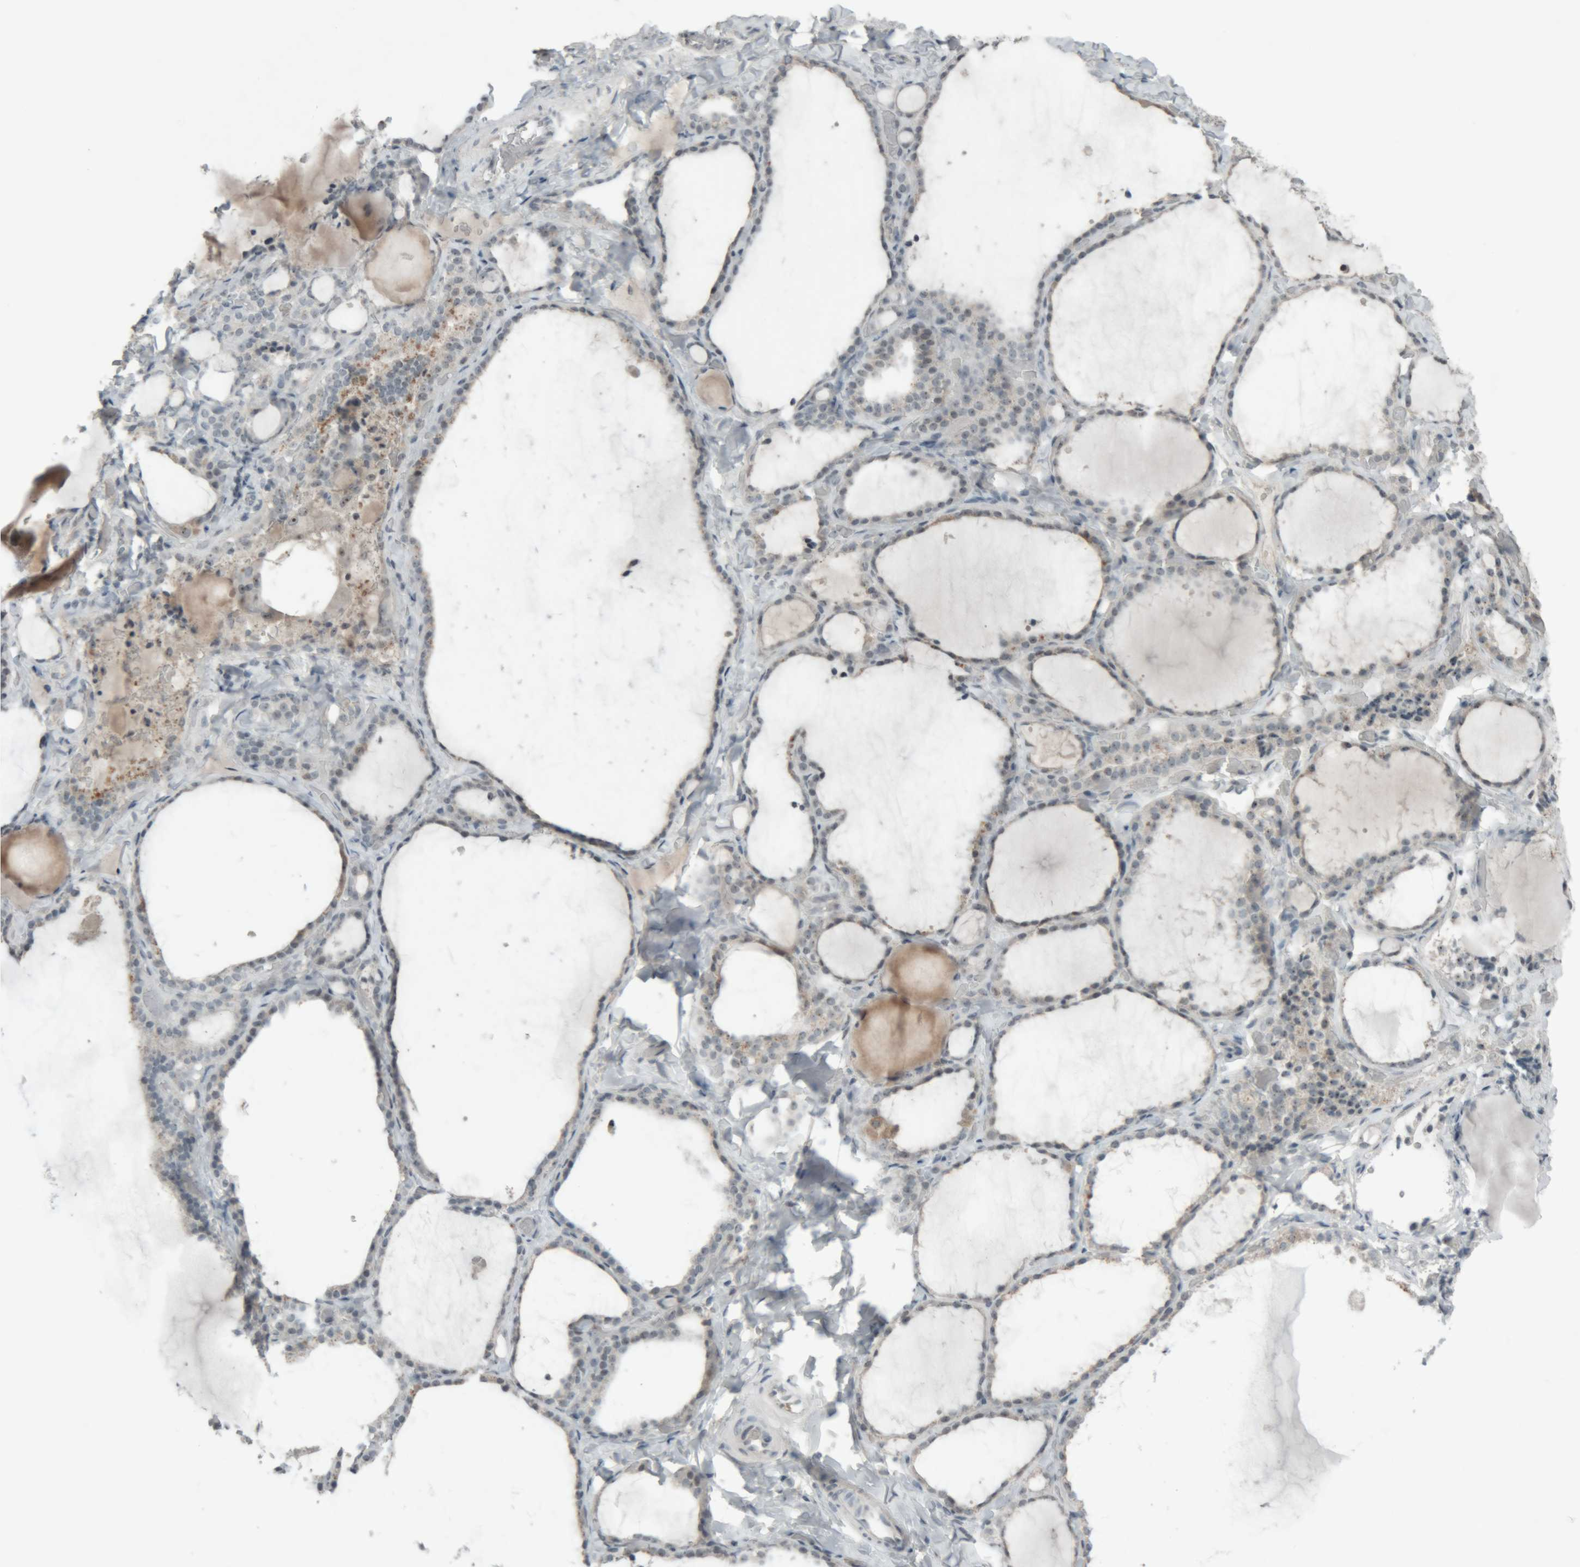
{"staining": {"intensity": "negative", "quantity": "none", "location": "none"}, "tissue": "thyroid gland", "cell_type": "Glandular cells", "image_type": "normal", "snomed": [{"axis": "morphology", "description": "Normal tissue, NOS"}, {"axis": "topography", "description": "Thyroid gland"}], "caption": "Immunohistochemistry (IHC) histopathology image of normal thyroid gland: human thyroid gland stained with DAB (3,3'-diaminobenzidine) demonstrates no significant protein staining in glandular cells.", "gene": "RPF1", "patient": {"sex": "female", "age": 22}}